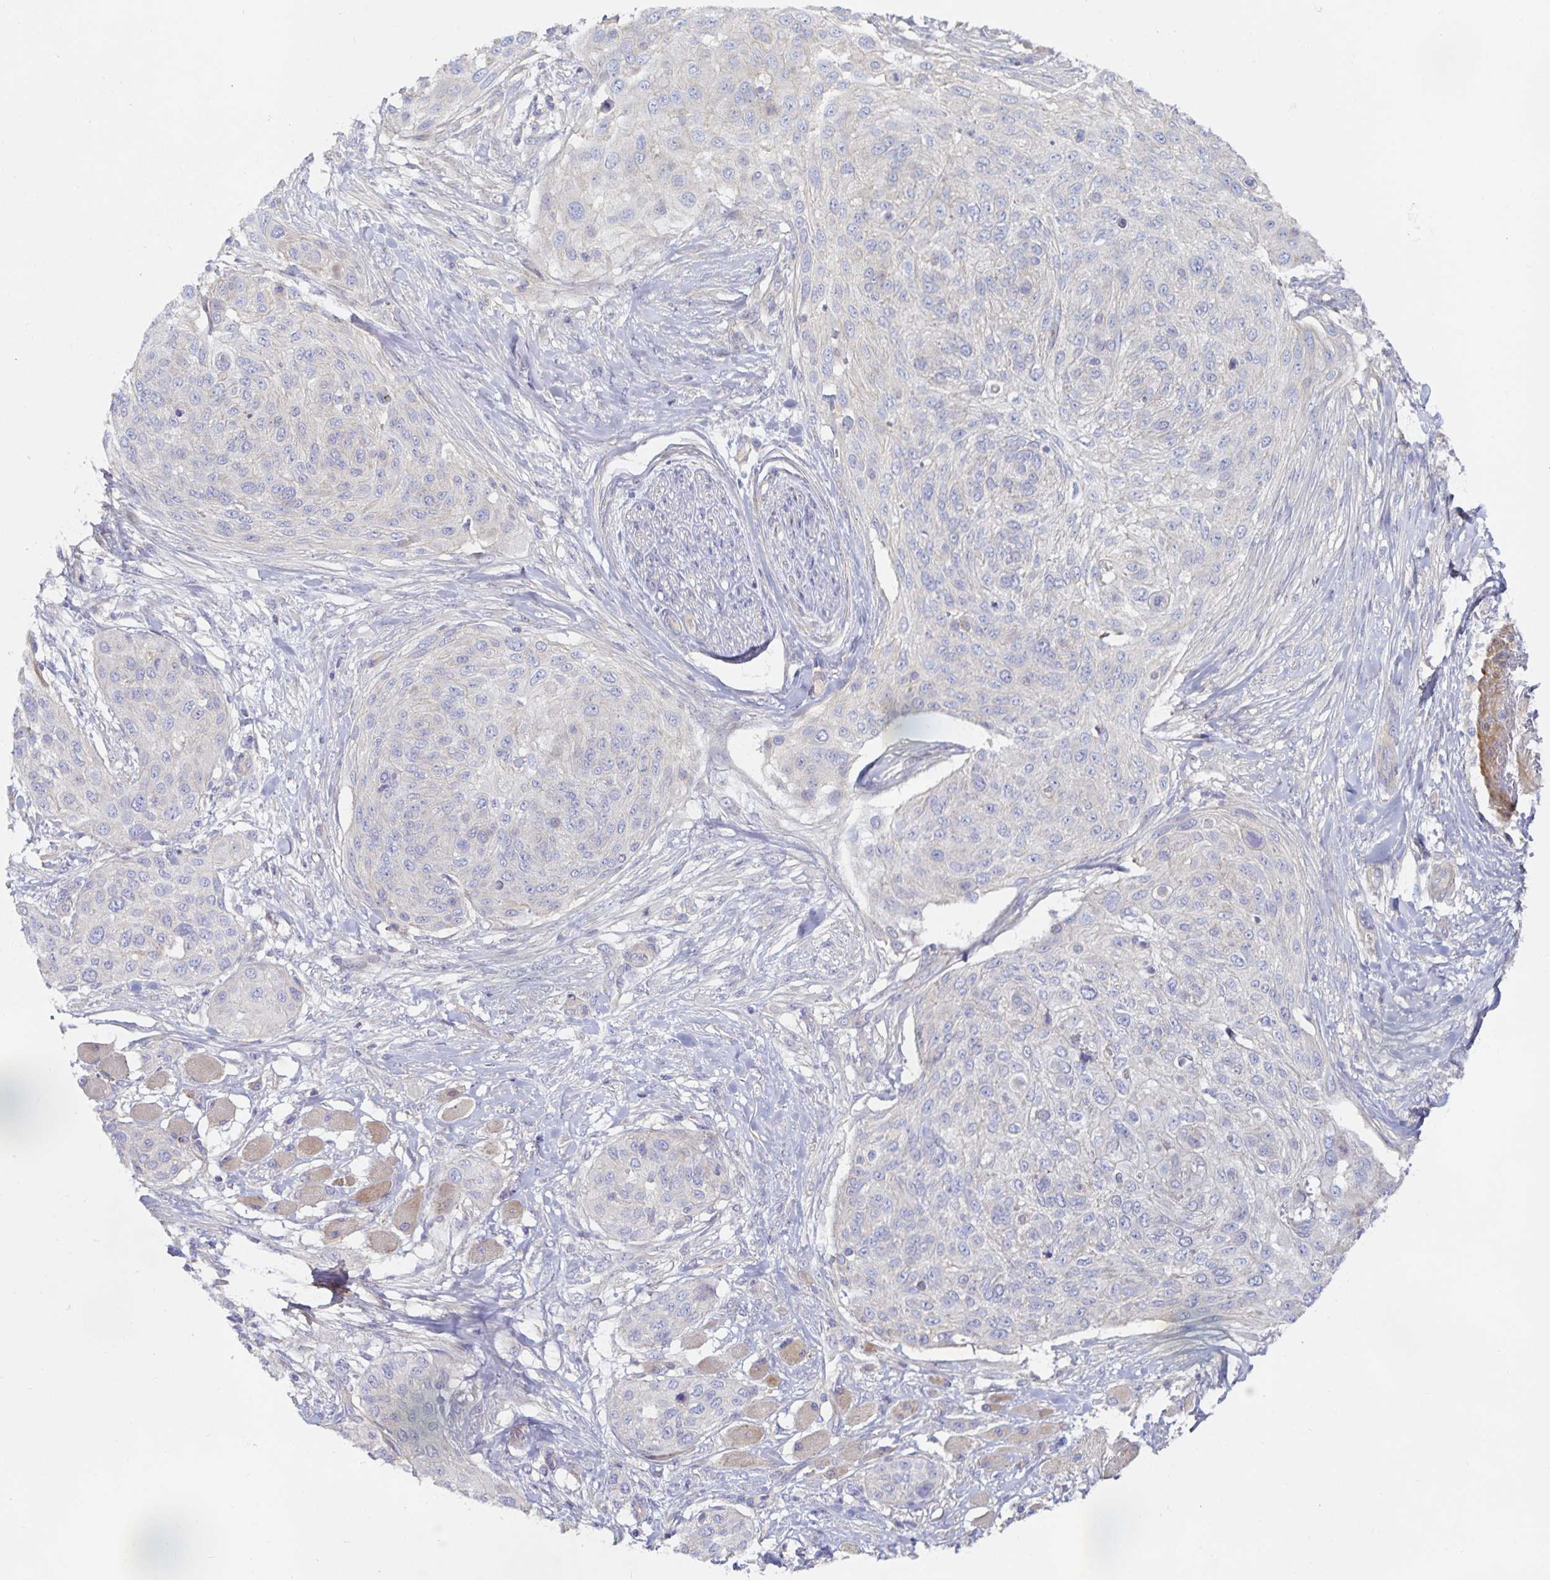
{"staining": {"intensity": "negative", "quantity": "none", "location": "none"}, "tissue": "skin cancer", "cell_type": "Tumor cells", "image_type": "cancer", "snomed": [{"axis": "morphology", "description": "Squamous cell carcinoma, NOS"}, {"axis": "topography", "description": "Skin"}], "caption": "IHC photomicrograph of skin cancer stained for a protein (brown), which exhibits no staining in tumor cells. Nuclei are stained in blue.", "gene": "METTL22", "patient": {"sex": "female", "age": 87}}